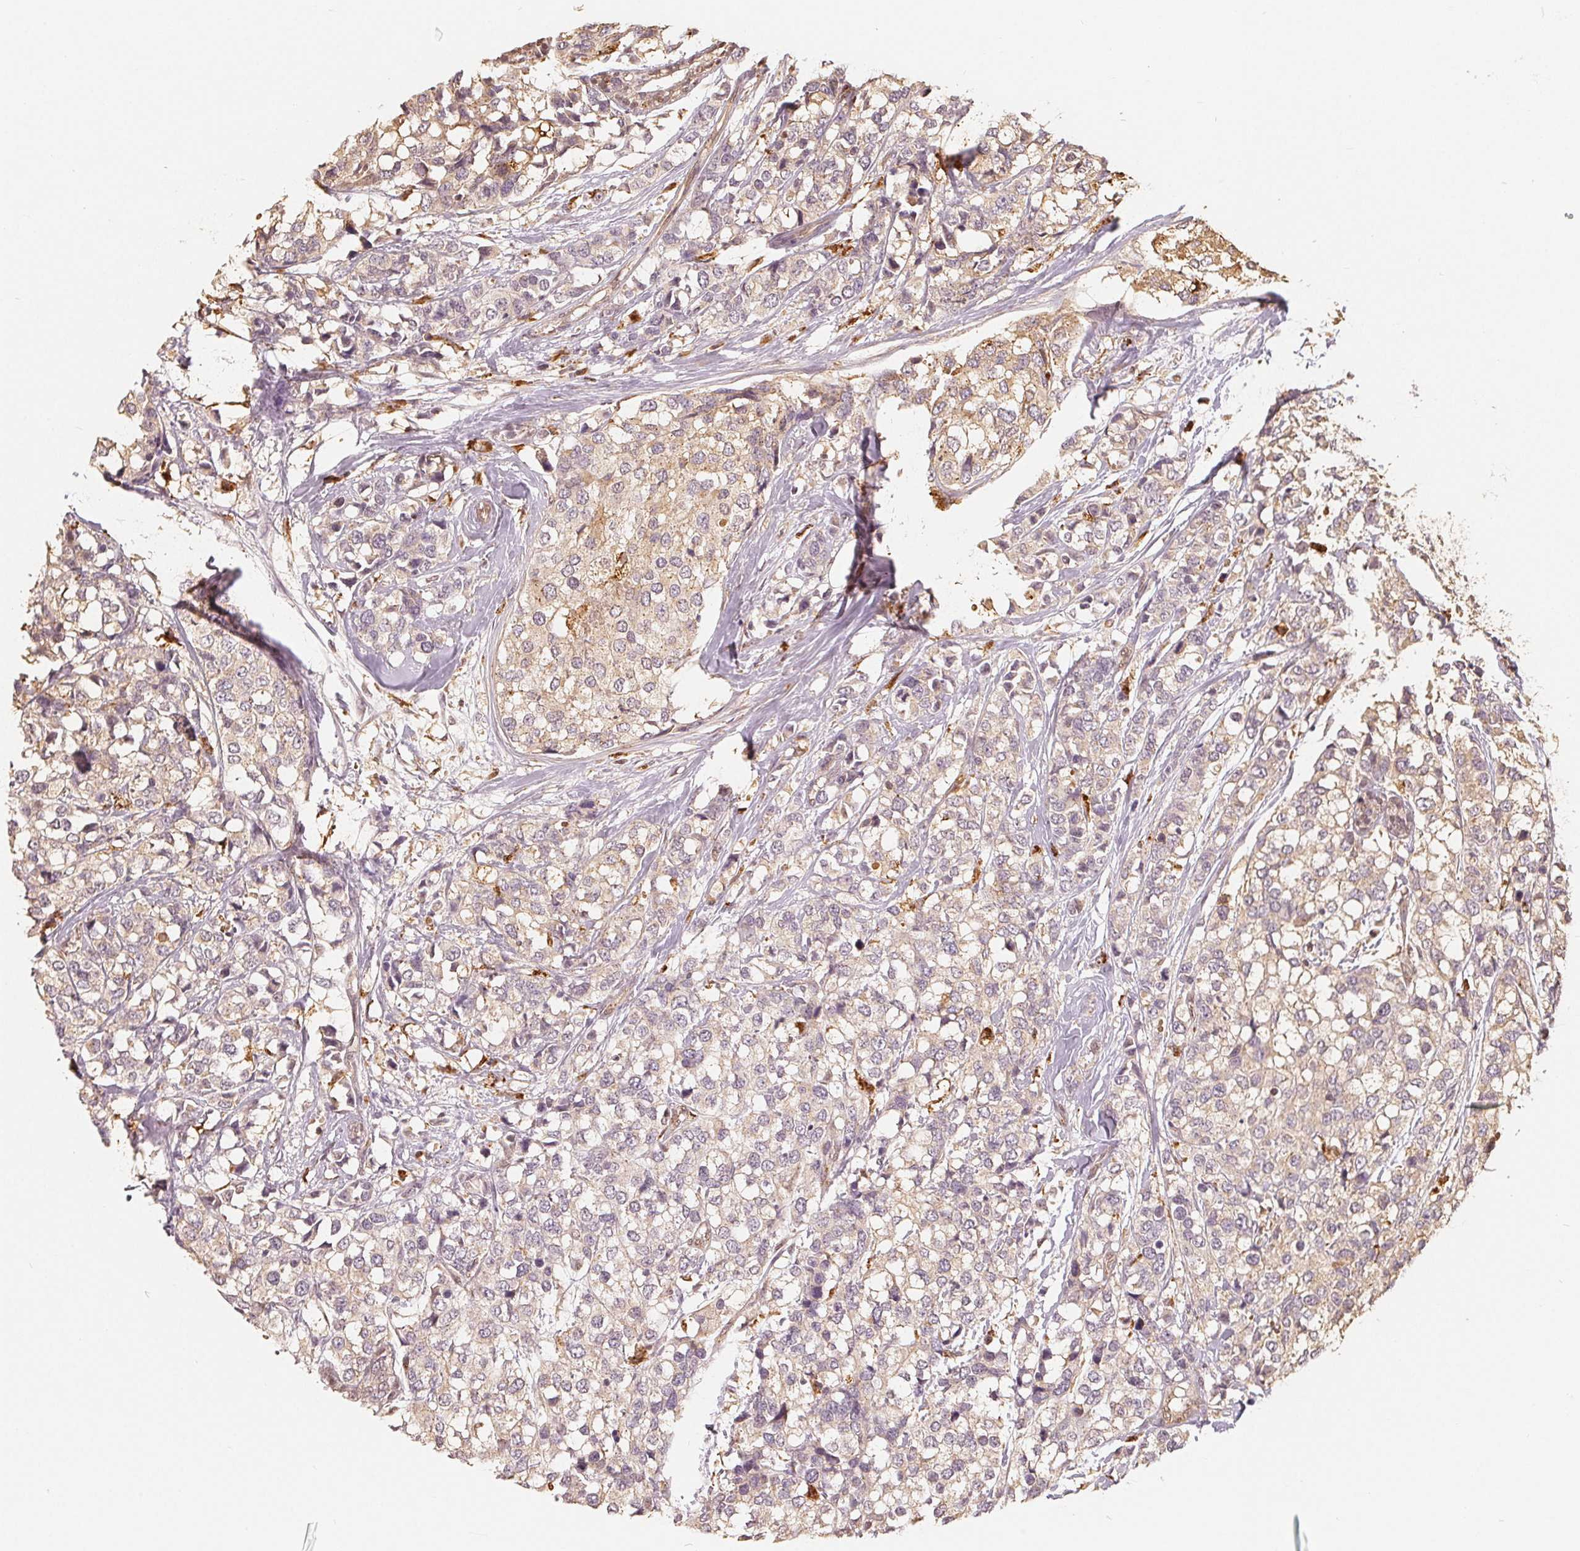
{"staining": {"intensity": "weak", "quantity": "<25%", "location": "cytoplasmic/membranous"}, "tissue": "breast cancer", "cell_type": "Tumor cells", "image_type": "cancer", "snomed": [{"axis": "morphology", "description": "Lobular carcinoma"}, {"axis": "topography", "description": "Breast"}], "caption": "High magnification brightfield microscopy of breast cancer (lobular carcinoma) stained with DAB (brown) and counterstained with hematoxylin (blue): tumor cells show no significant expression. (Brightfield microscopy of DAB (3,3'-diaminobenzidine) immunohistochemistry (IHC) at high magnification).", "gene": "GUSB", "patient": {"sex": "female", "age": 59}}